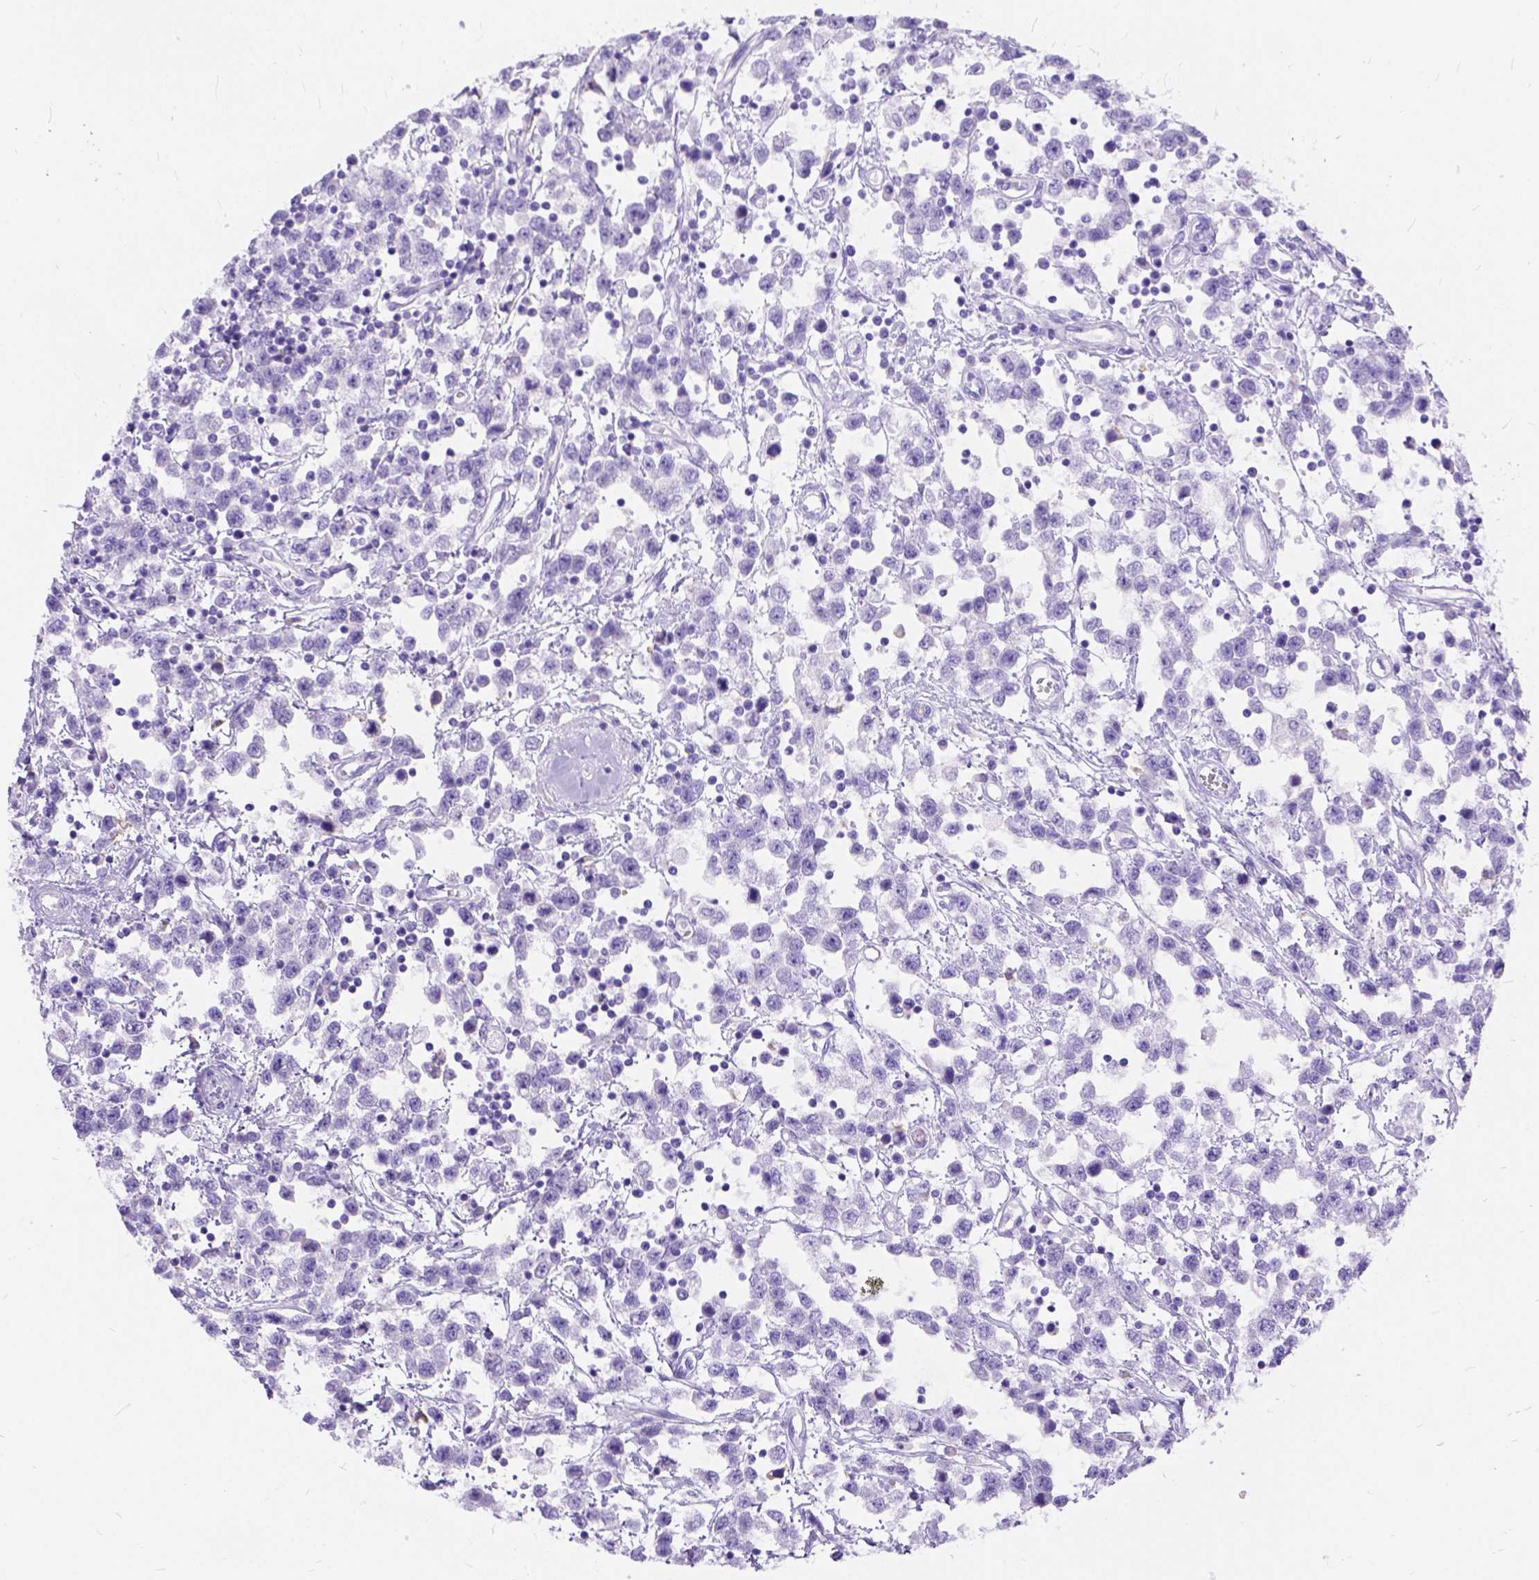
{"staining": {"intensity": "negative", "quantity": "none", "location": "none"}, "tissue": "testis cancer", "cell_type": "Tumor cells", "image_type": "cancer", "snomed": [{"axis": "morphology", "description": "Seminoma, NOS"}, {"axis": "topography", "description": "Testis"}], "caption": "DAB immunohistochemical staining of testis seminoma reveals no significant positivity in tumor cells.", "gene": "C1QTNF3", "patient": {"sex": "male", "age": 34}}